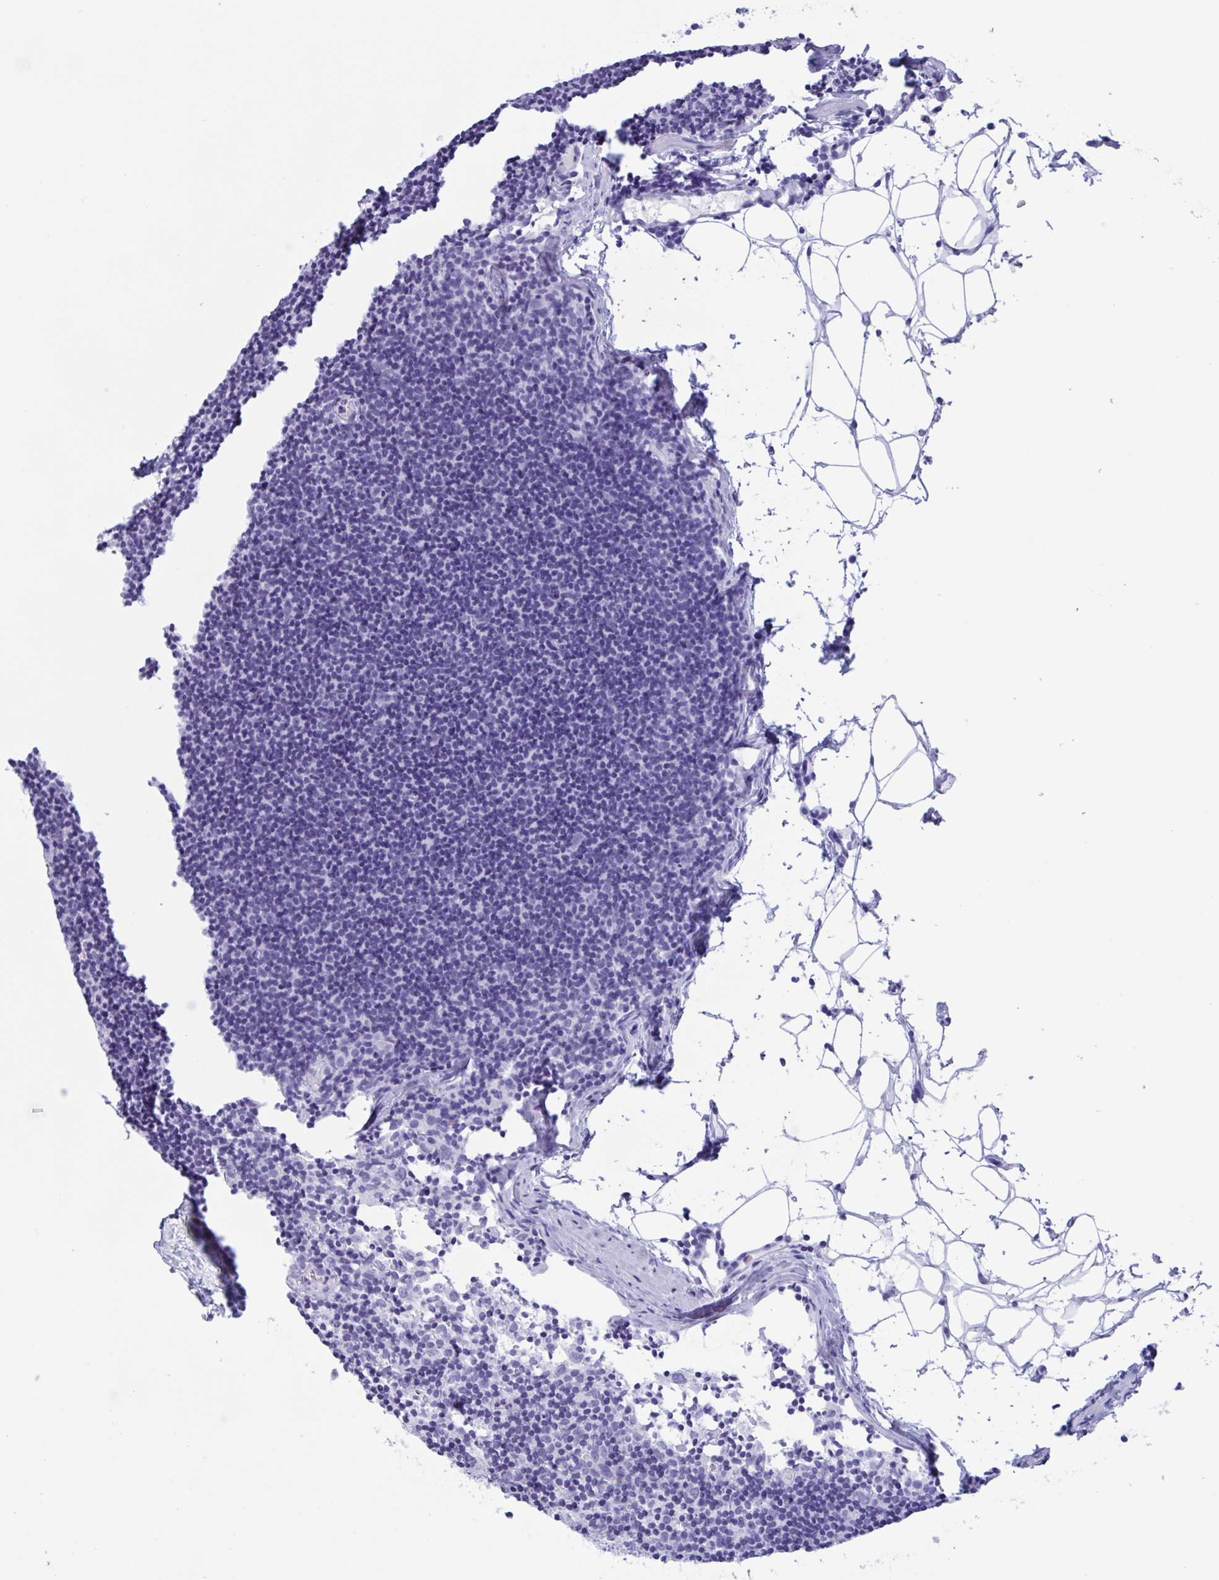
{"staining": {"intensity": "negative", "quantity": "none", "location": "none"}, "tissue": "lymph node", "cell_type": "Germinal center cells", "image_type": "normal", "snomed": [{"axis": "morphology", "description": "Normal tissue, NOS"}, {"axis": "topography", "description": "Lymph node"}], "caption": "DAB immunohistochemical staining of normal human lymph node exhibits no significant positivity in germinal center cells.", "gene": "ZNF850", "patient": {"sex": "female", "age": 45}}